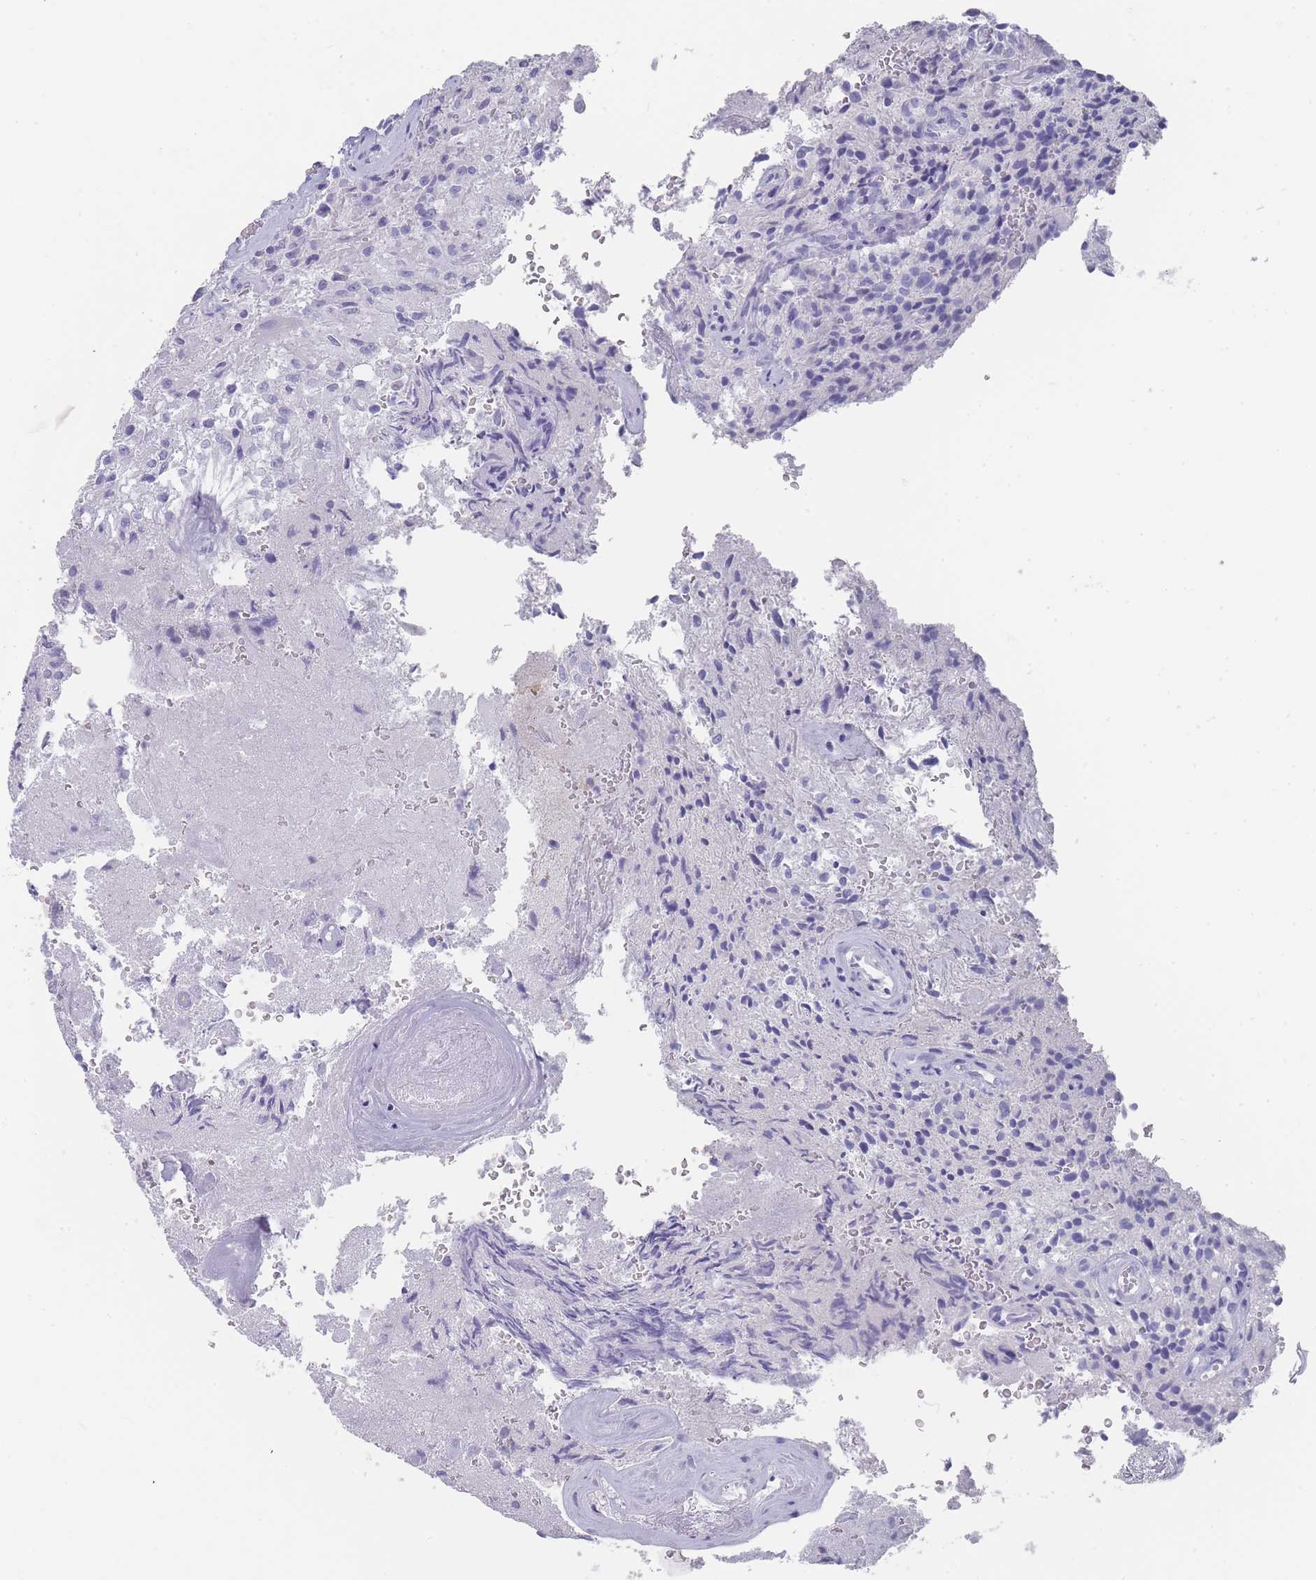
{"staining": {"intensity": "negative", "quantity": "none", "location": "none"}, "tissue": "glioma", "cell_type": "Tumor cells", "image_type": "cancer", "snomed": [{"axis": "morphology", "description": "Normal tissue, NOS"}, {"axis": "morphology", "description": "Glioma, malignant, High grade"}, {"axis": "topography", "description": "Cerebral cortex"}], "caption": "Glioma was stained to show a protein in brown. There is no significant positivity in tumor cells. (Stains: DAB immunohistochemistry (IHC) with hematoxylin counter stain, Microscopy: brightfield microscopy at high magnification).", "gene": "RAB2B", "patient": {"sex": "male", "age": 56}}